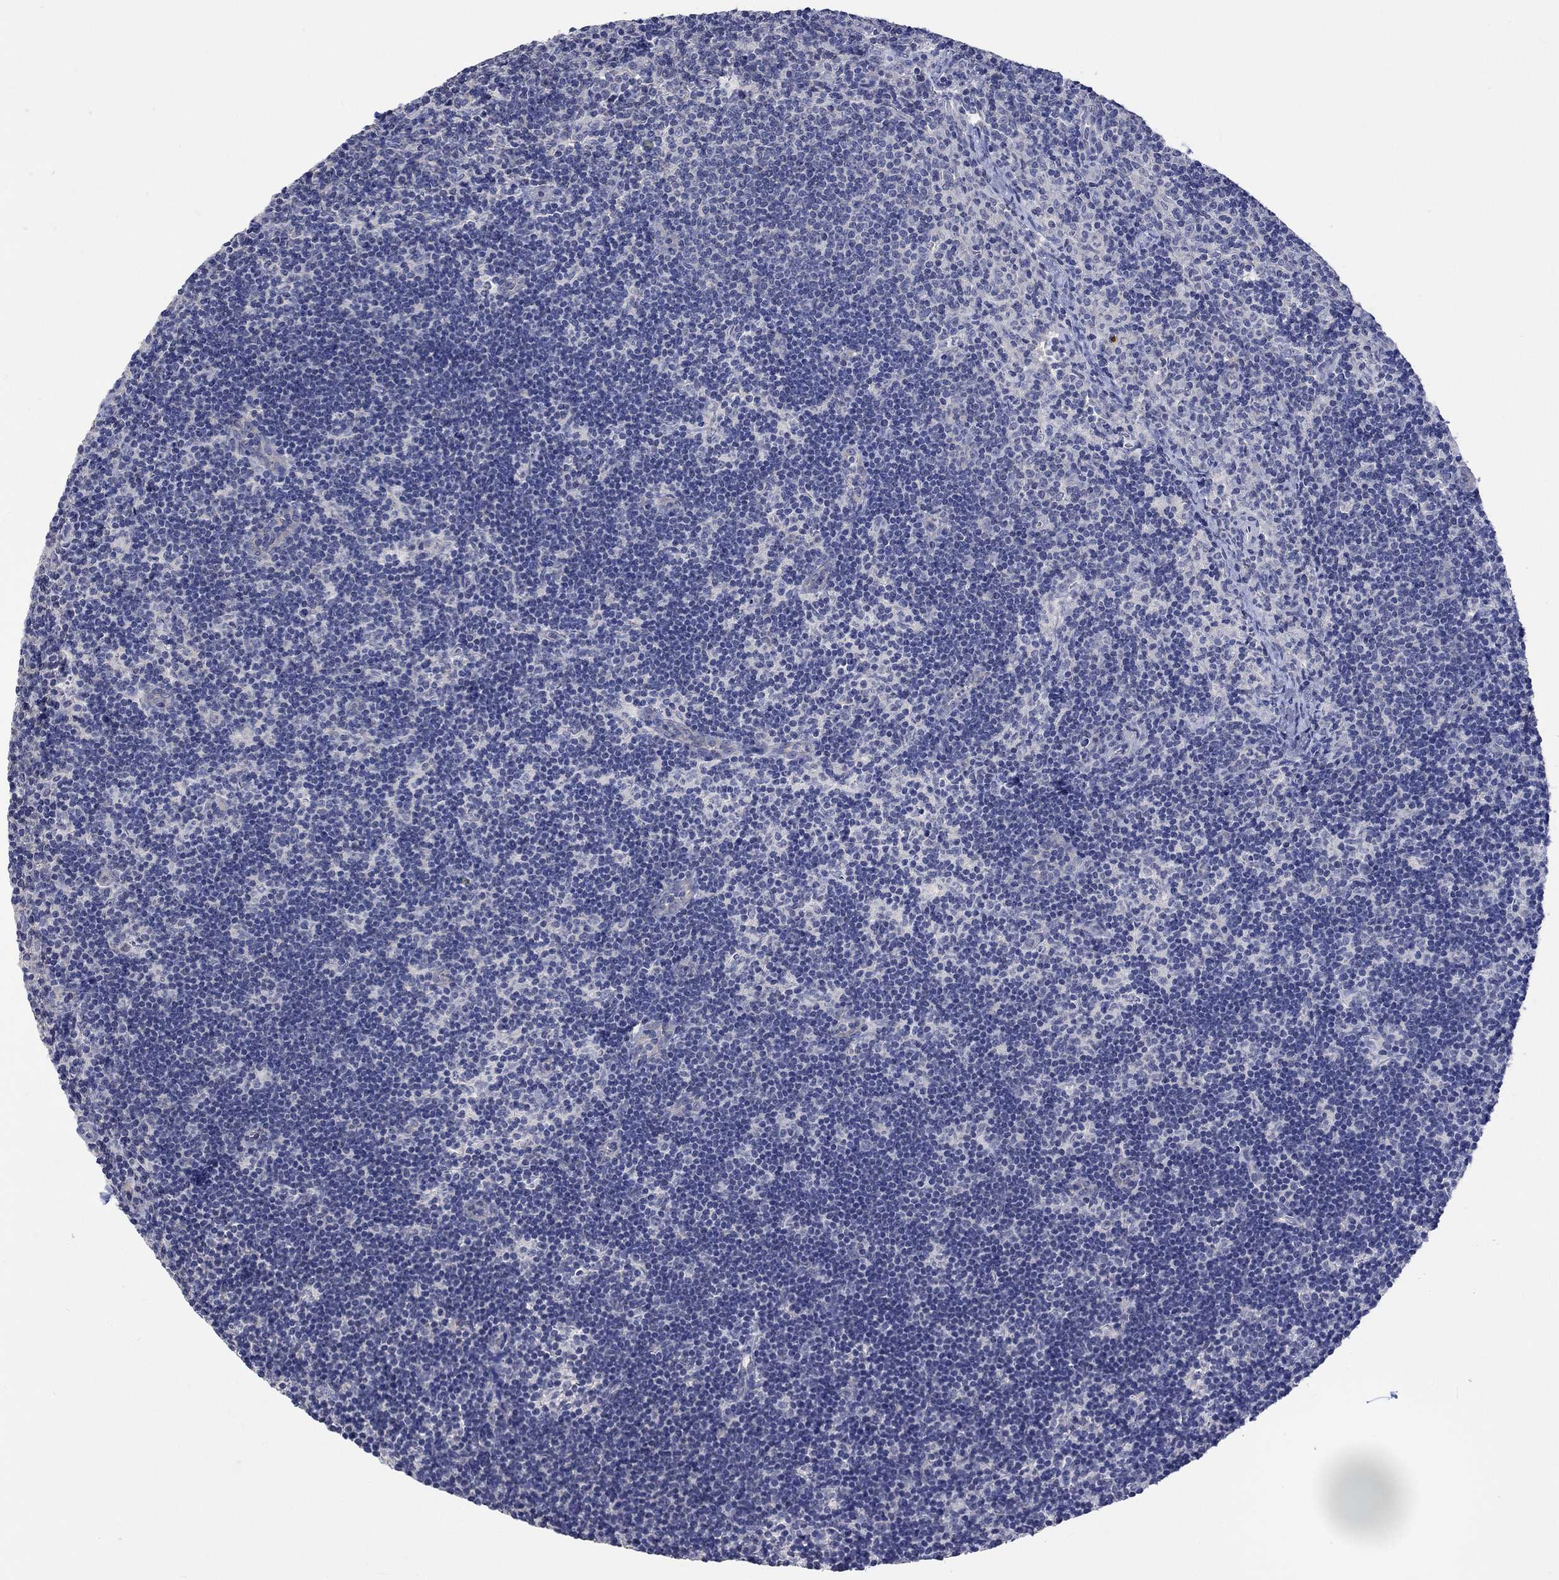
{"staining": {"intensity": "negative", "quantity": "none", "location": "none"}, "tissue": "lymph node", "cell_type": "Germinal center cells", "image_type": "normal", "snomed": [{"axis": "morphology", "description": "Normal tissue, NOS"}, {"axis": "topography", "description": "Lymph node"}], "caption": "Immunohistochemistry (IHC) photomicrograph of normal lymph node: lymph node stained with DAB (3,3'-diaminobenzidine) exhibits no significant protein expression in germinal center cells.", "gene": "AGRP", "patient": {"sex": "female", "age": 34}}